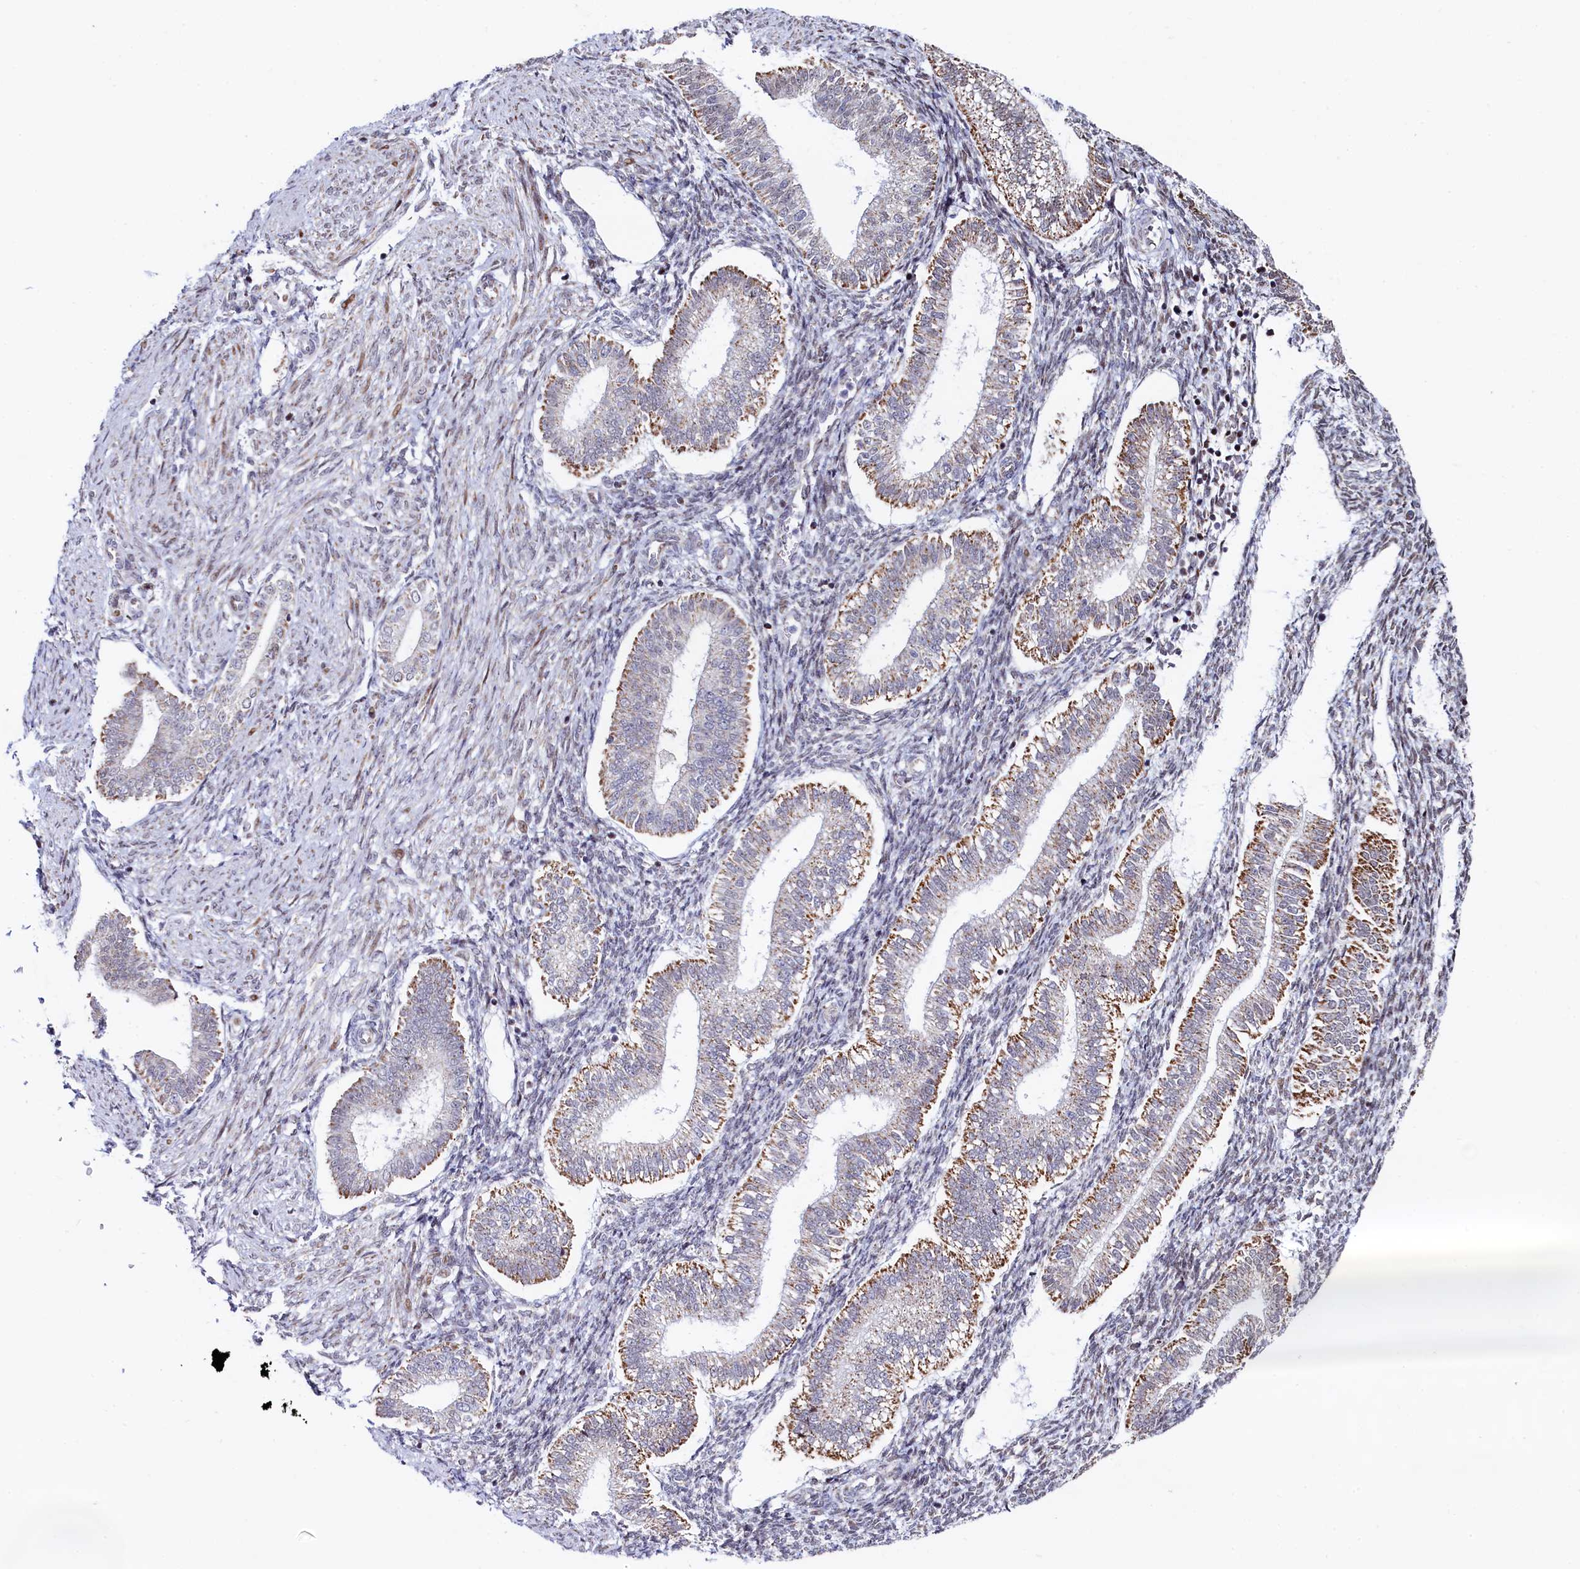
{"staining": {"intensity": "weak", "quantity": "<25%", "location": "nuclear"}, "tissue": "endometrium", "cell_type": "Cells in endometrial stroma", "image_type": "normal", "snomed": [{"axis": "morphology", "description": "Normal tissue, NOS"}, {"axis": "topography", "description": "Endometrium"}], "caption": "Immunohistochemistry of normal human endometrium displays no expression in cells in endometrial stroma. (DAB immunohistochemistry, high magnification).", "gene": "HDGFL3", "patient": {"sex": "female", "age": 24}}